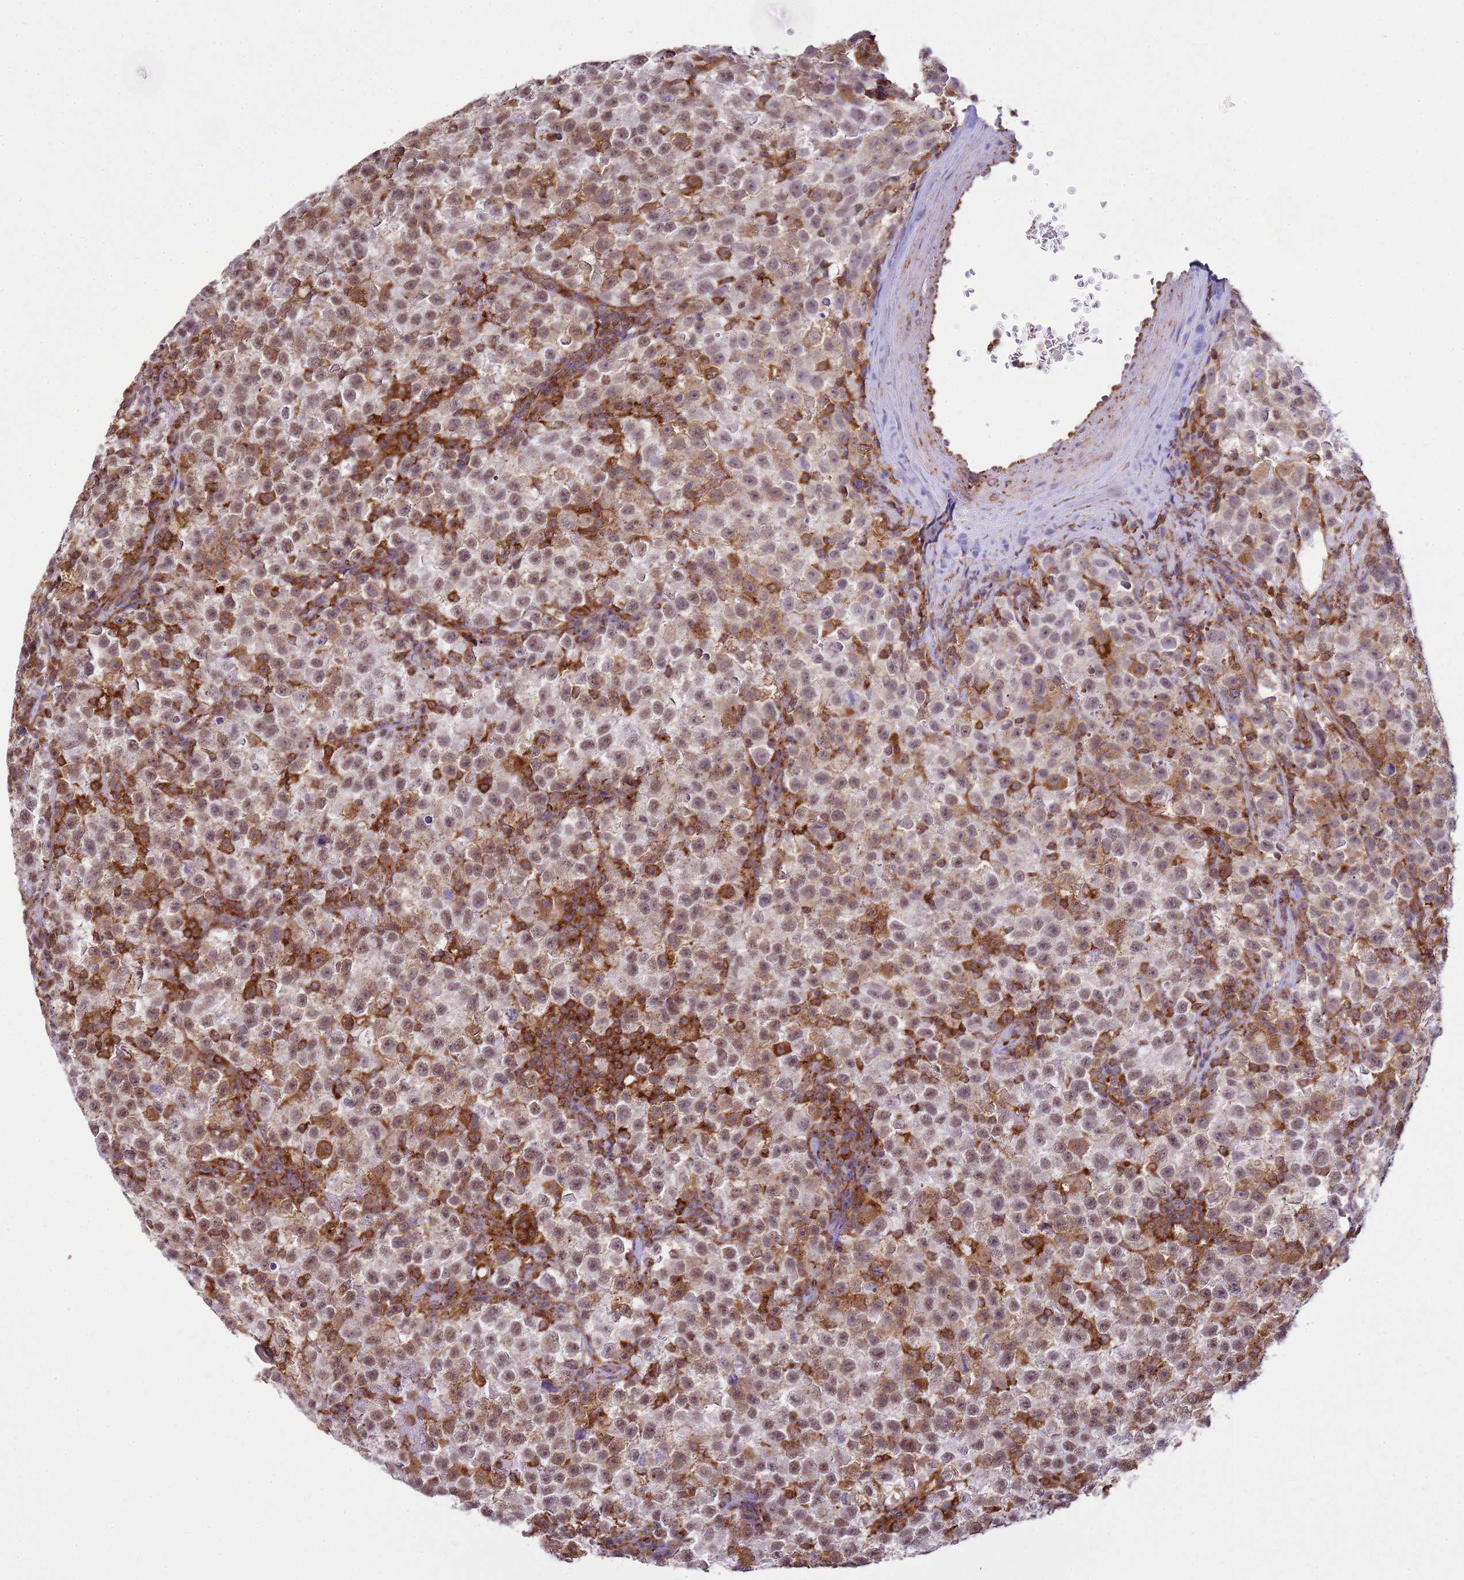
{"staining": {"intensity": "weak", "quantity": "25%-75%", "location": "cytoplasmic/membranous,nuclear"}, "tissue": "testis cancer", "cell_type": "Tumor cells", "image_type": "cancer", "snomed": [{"axis": "morphology", "description": "Seminoma, NOS"}, {"axis": "topography", "description": "Testis"}], "caption": "An IHC histopathology image of neoplastic tissue is shown. Protein staining in brown highlights weak cytoplasmic/membranous and nuclear positivity in testis cancer within tumor cells.", "gene": "GABRE", "patient": {"sex": "male", "age": 22}}